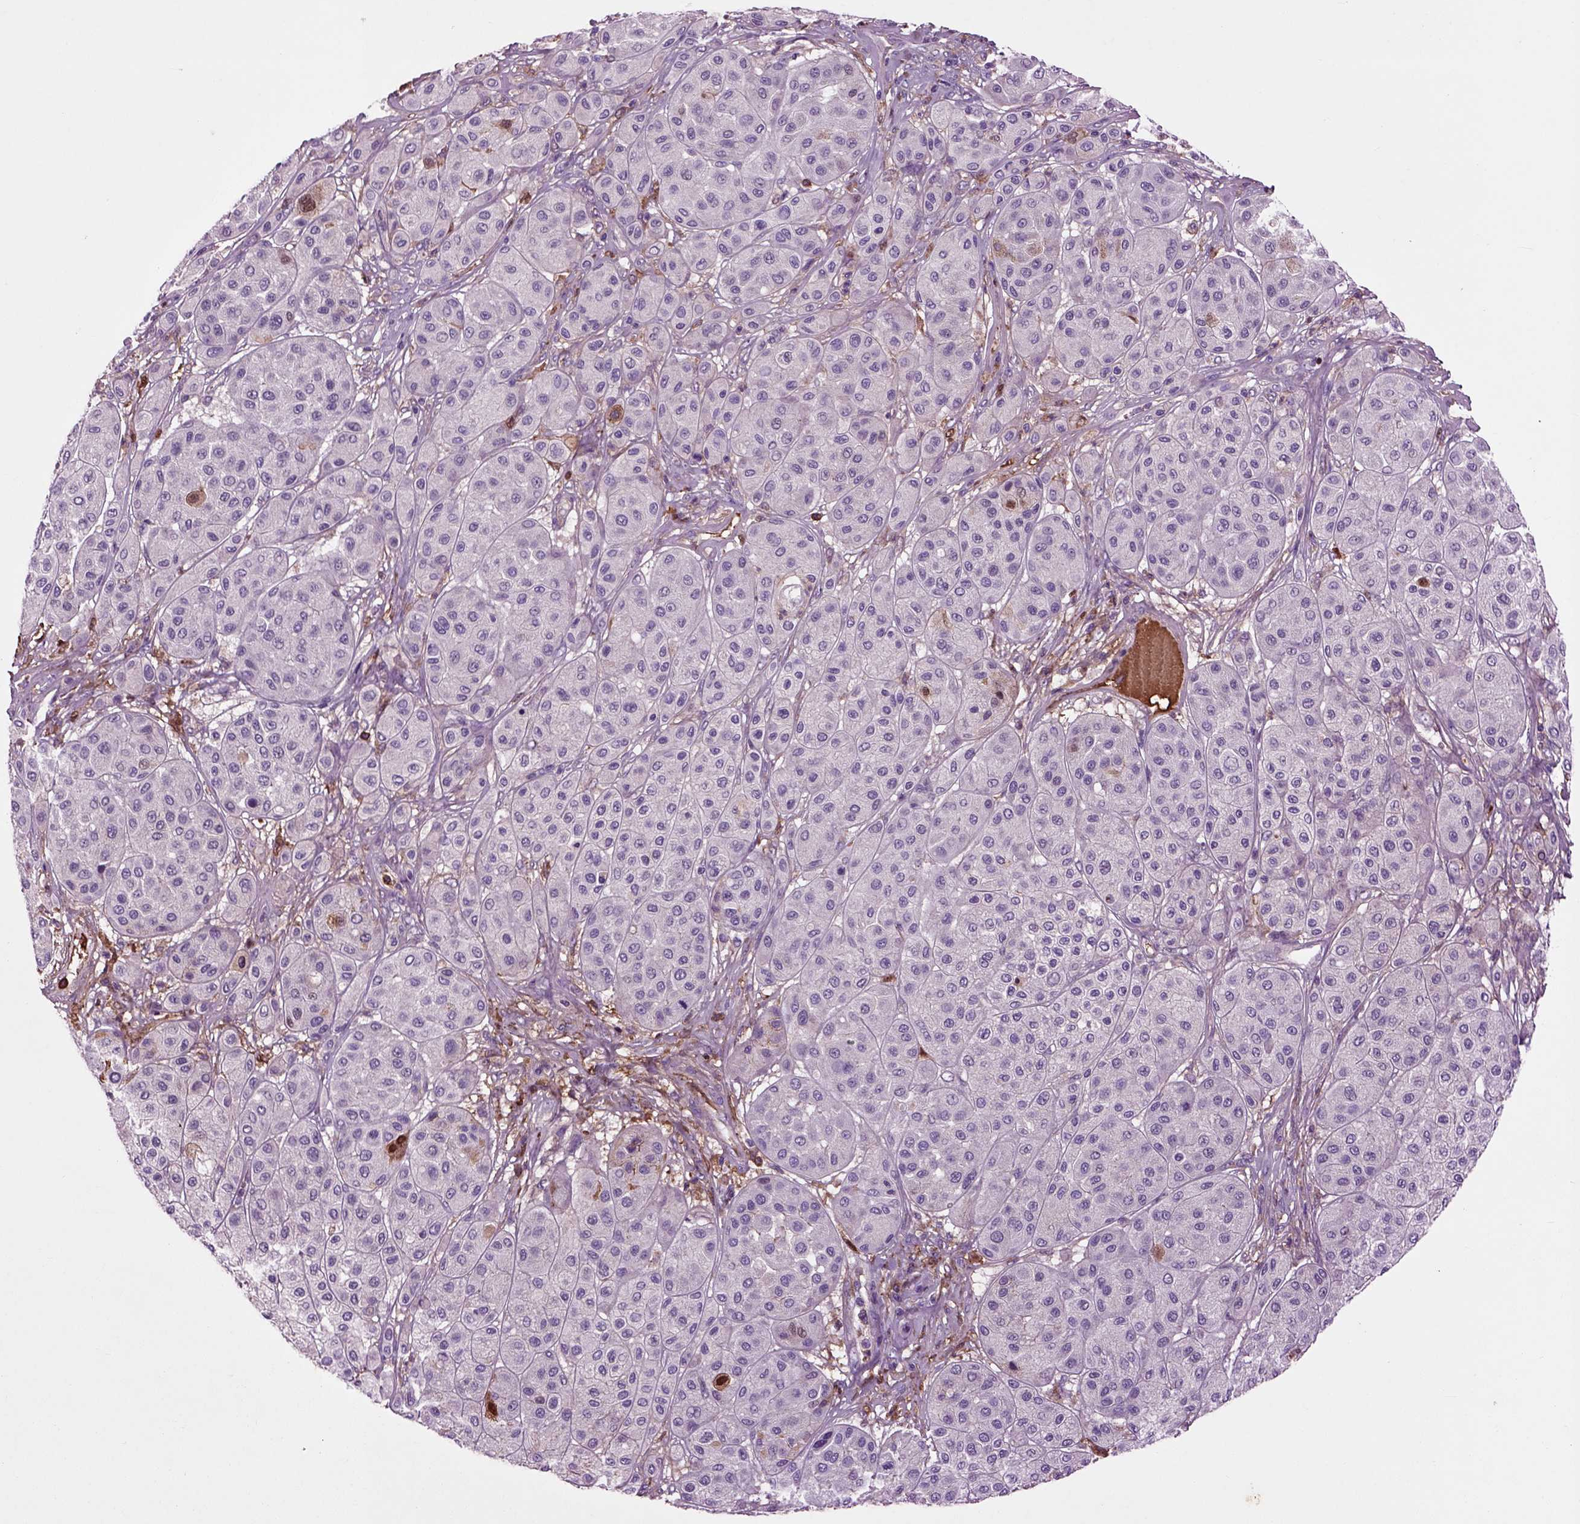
{"staining": {"intensity": "negative", "quantity": "none", "location": "none"}, "tissue": "melanoma", "cell_type": "Tumor cells", "image_type": "cancer", "snomed": [{"axis": "morphology", "description": "Malignant melanoma, Metastatic site"}, {"axis": "topography", "description": "Smooth muscle"}], "caption": "This histopathology image is of melanoma stained with immunohistochemistry to label a protein in brown with the nuclei are counter-stained blue. There is no positivity in tumor cells.", "gene": "SPON1", "patient": {"sex": "male", "age": 41}}